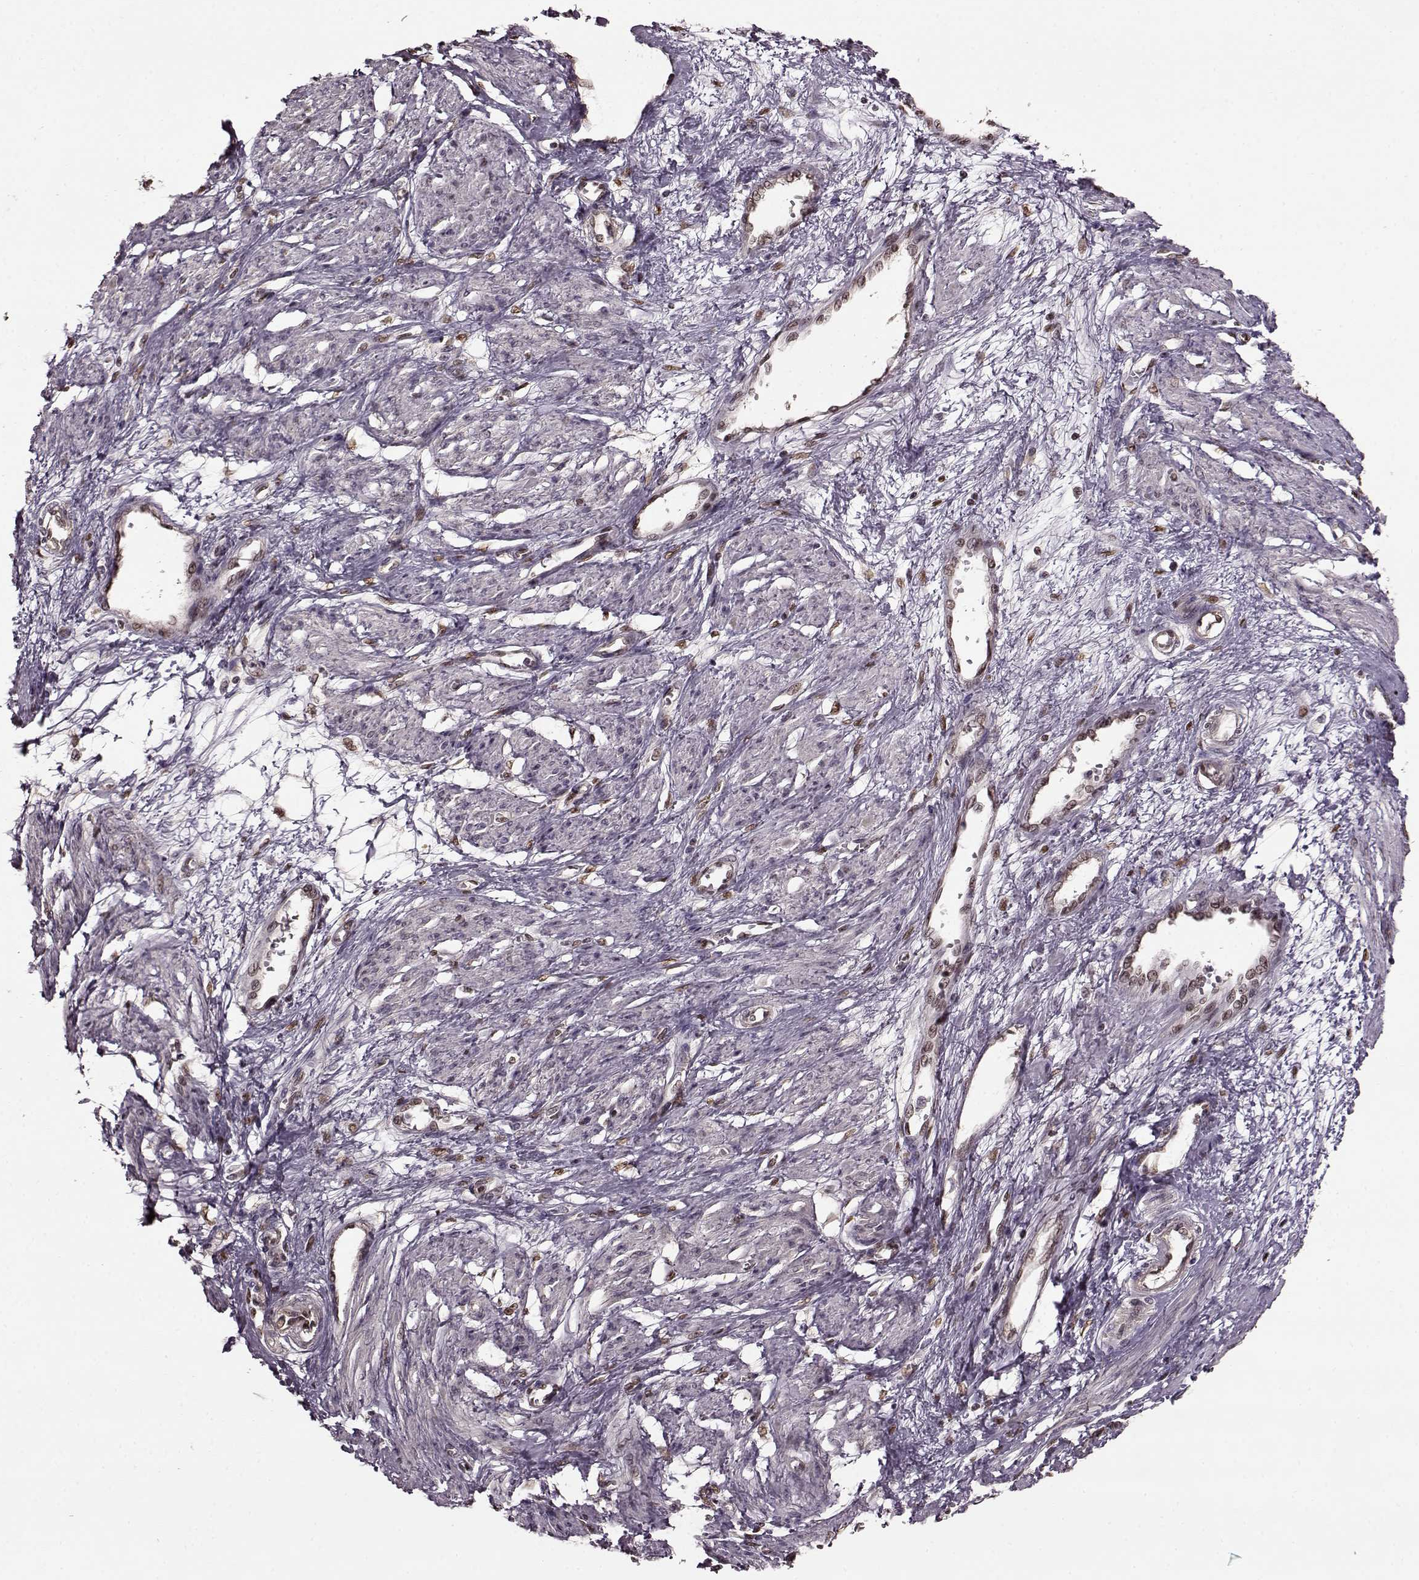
{"staining": {"intensity": "weak", "quantity": ">75%", "location": "nuclear"}, "tissue": "smooth muscle", "cell_type": "Smooth muscle cells", "image_type": "normal", "snomed": [{"axis": "morphology", "description": "Normal tissue, NOS"}, {"axis": "topography", "description": "Smooth muscle"}, {"axis": "topography", "description": "Uterus"}], "caption": "The micrograph shows staining of unremarkable smooth muscle, revealing weak nuclear protein staining (brown color) within smooth muscle cells. The protein of interest is shown in brown color, while the nuclei are stained blue.", "gene": "FTO", "patient": {"sex": "female", "age": 39}}